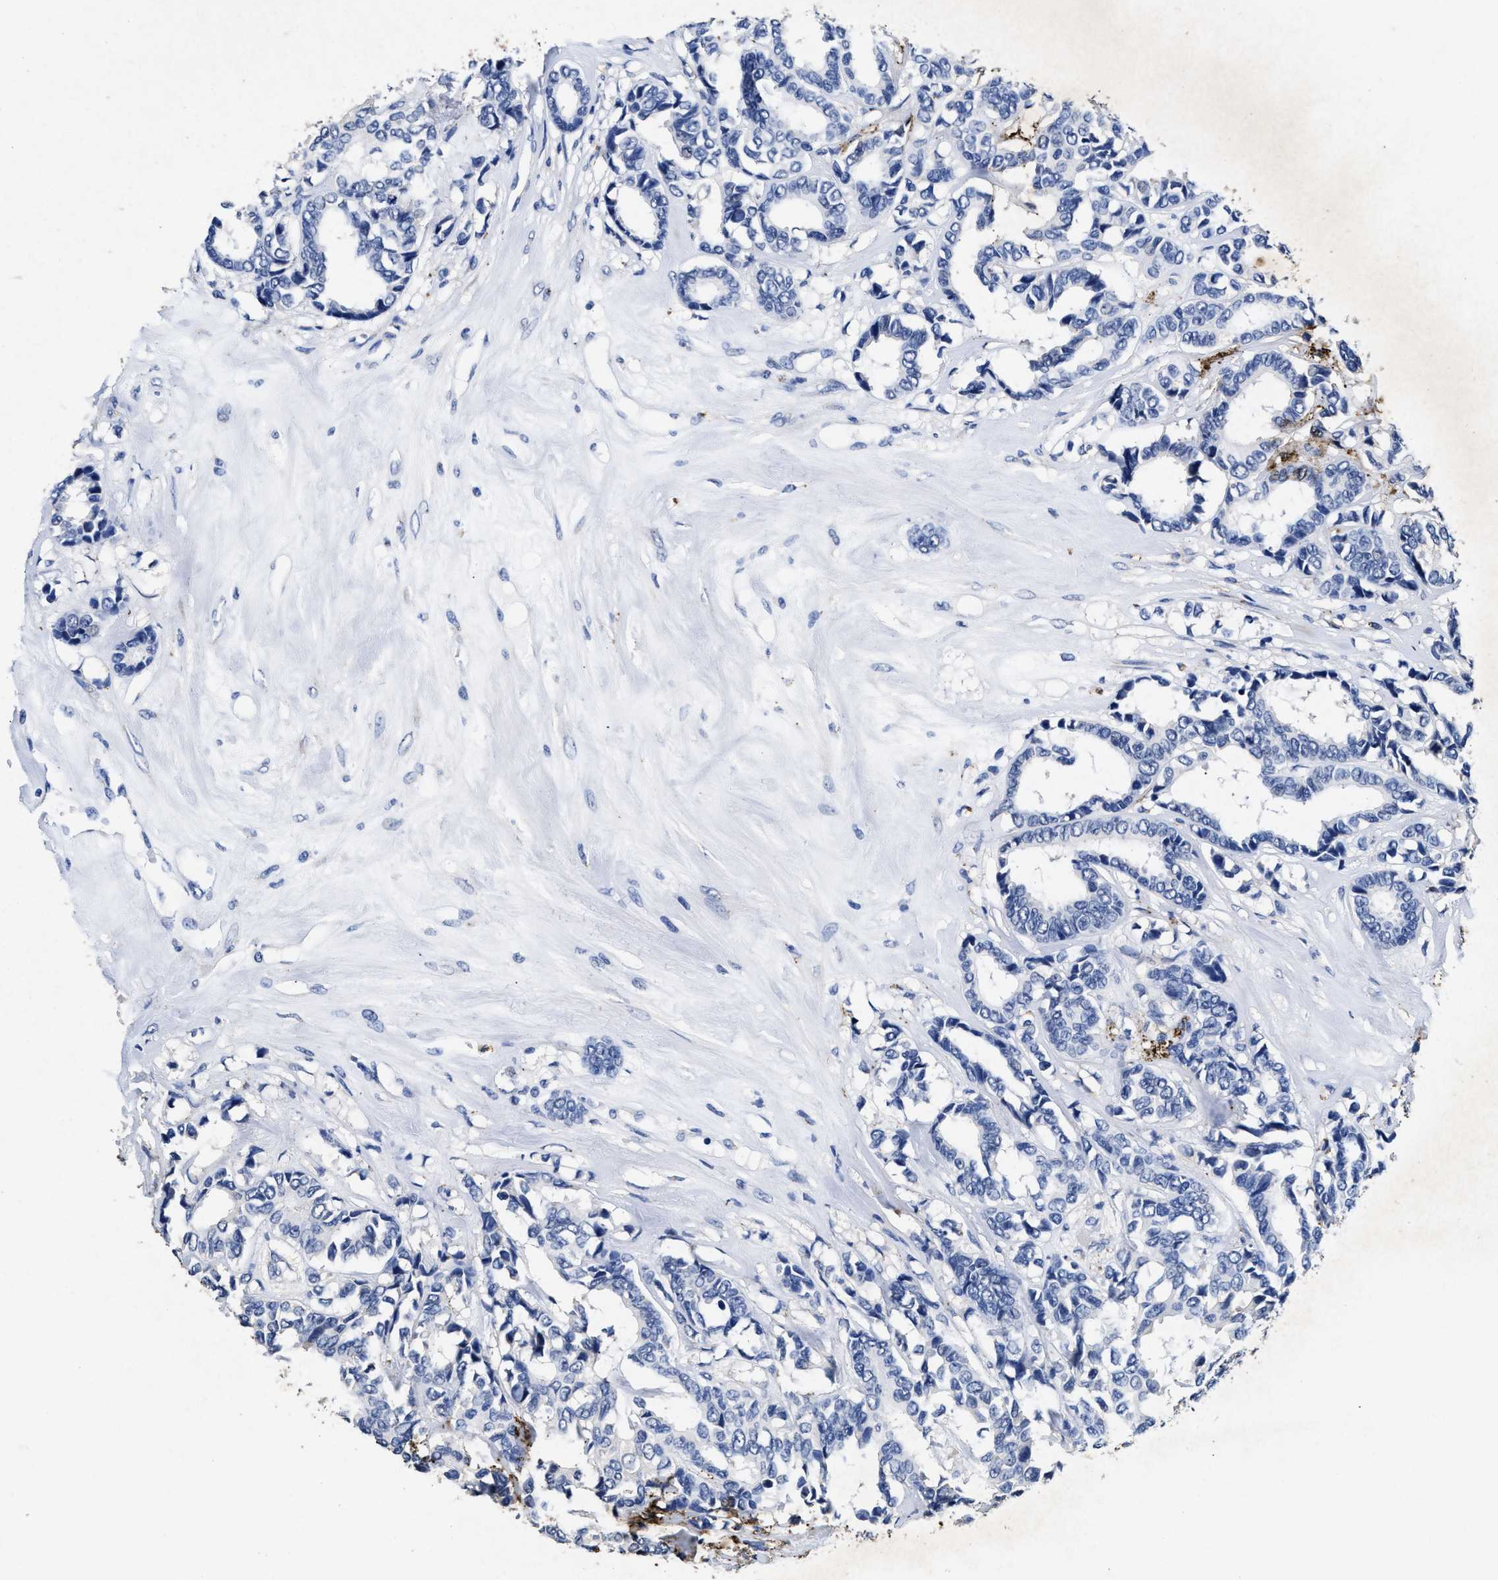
{"staining": {"intensity": "negative", "quantity": "none", "location": "none"}, "tissue": "breast cancer", "cell_type": "Tumor cells", "image_type": "cancer", "snomed": [{"axis": "morphology", "description": "Duct carcinoma"}, {"axis": "topography", "description": "Breast"}], "caption": "Human breast cancer (intraductal carcinoma) stained for a protein using IHC shows no positivity in tumor cells.", "gene": "LTB4R2", "patient": {"sex": "female", "age": 87}}